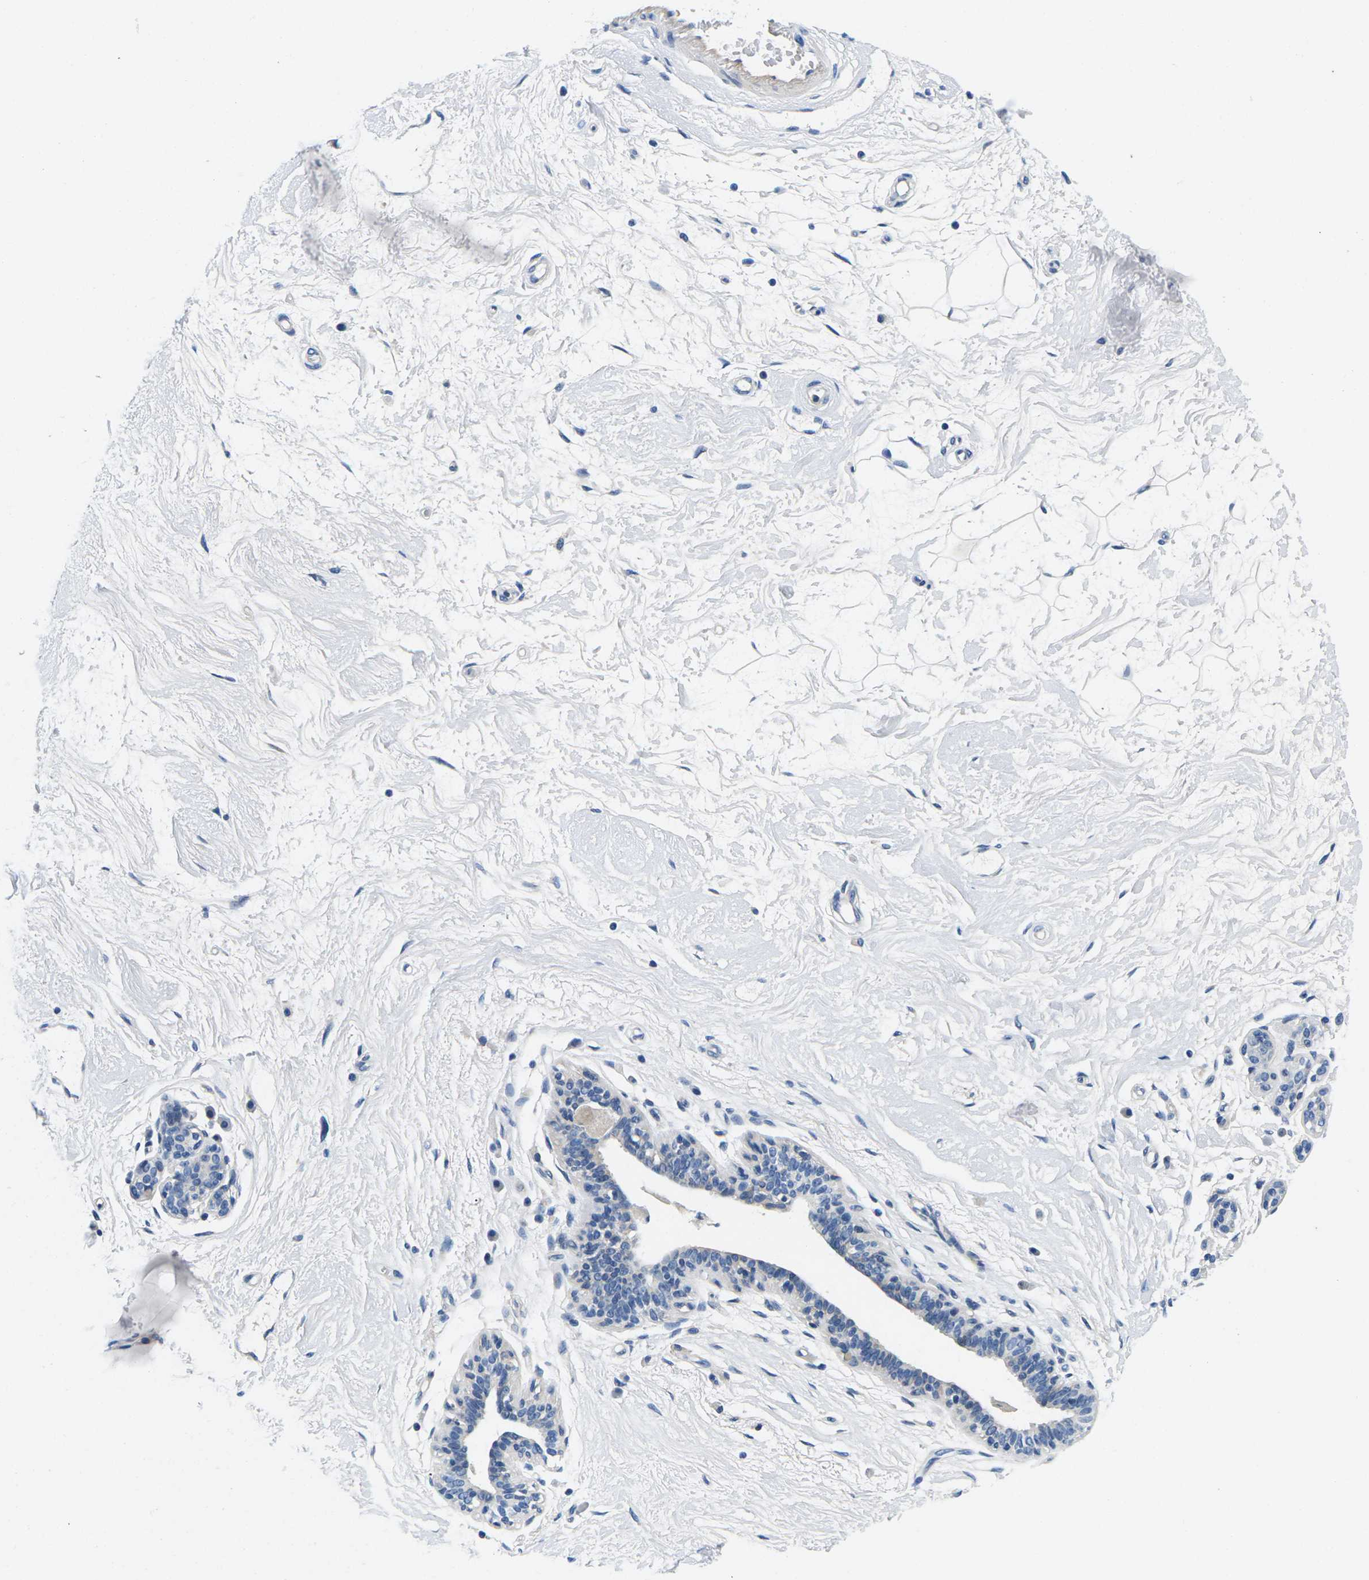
{"staining": {"intensity": "negative", "quantity": "<25%", "location": "none"}, "tissue": "breast", "cell_type": "Adipocytes", "image_type": "normal", "snomed": [{"axis": "morphology", "description": "Normal tissue, NOS"}, {"axis": "morphology", "description": "Lobular carcinoma"}, {"axis": "topography", "description": "Breast"}], "caption": "The micrograph demonstrates no significant expression in adipocytes of breast.", "gene": "TSPAN2", "patient": {"sex": "female", "age": 59}}